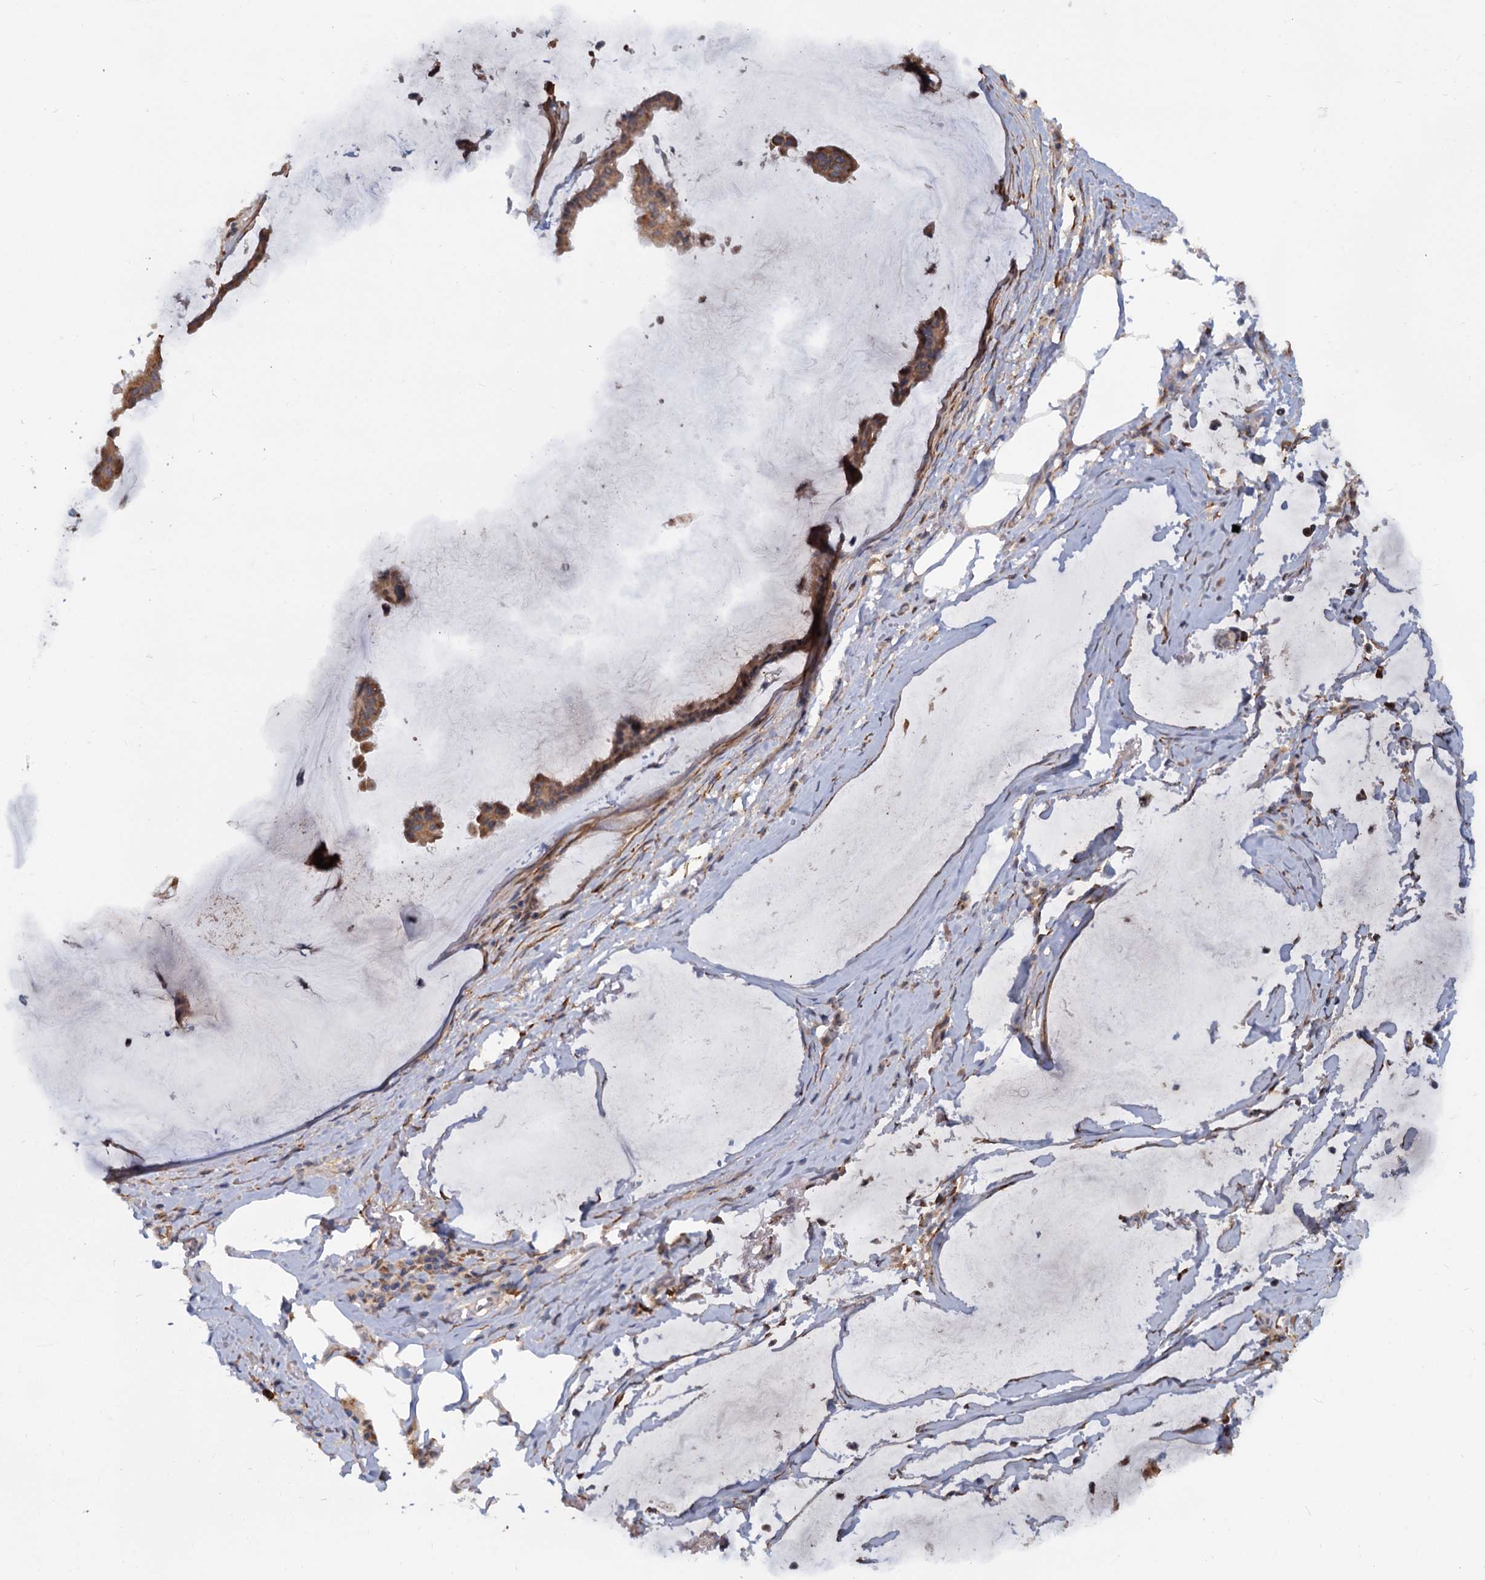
{"staining": {"intensity": "moderate", "quantity": ">75%", "location": "cytoplasmic/membranous"}, "tissue": "ovarian cancer", "cell_type": "Tumor cells", "image_type": "cancer", "snomed": [{"axis": "morphology", "description": "Cystadenocarcinoma, mucinous, NOS"}, {"axis": "topography", "description": "Ovary"}], "caption": "A medium amount of moderate cytoplasmic/membranous staining is identified in about >75% of tumor cells in ovarian mucinous cystadenocarcinoma tissue.", "gene": "LRRC51", "patient": {"sex": "female", "age": 73}}